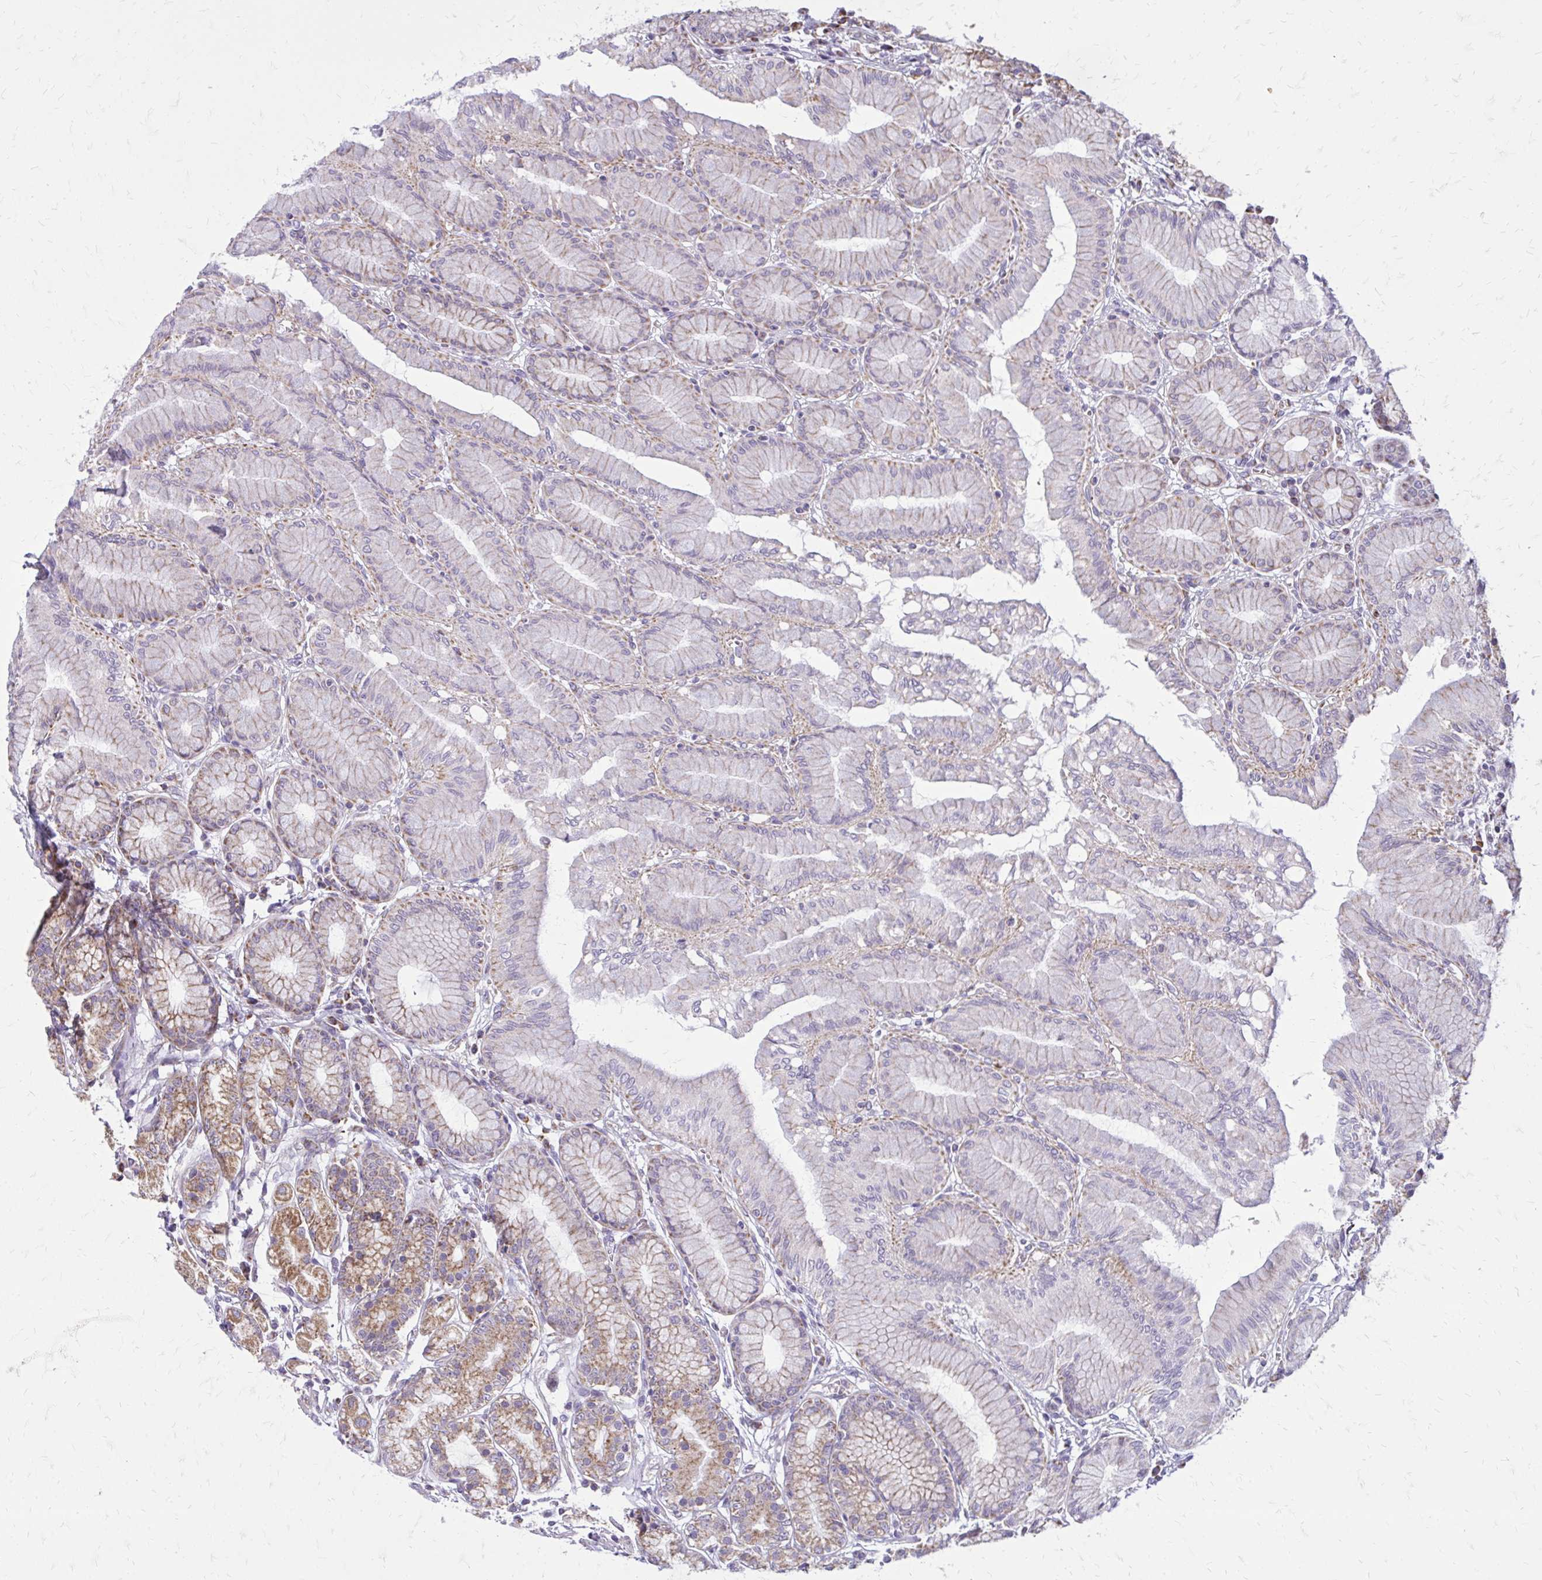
{"staining": {"intensity": "weak", "quantity": "25%-75%", "location": "cytoplasmic/membranous"}, "tissue": "stomach", "cell_type": "Glandular cells", "image_type": "normal", "snomed": [{"axis": "morphology", "description": "Normal tissue, NOS"}, {"axis": "topography", "description": "Stomach"}, {"axis": "topography", "description": "Stomach, lower"}], "caption": "A low amount of weak cytoplasmic/membranous expression is appreciated in approximately 25%-75% of glandular cells in unremarkable stomach.", "gene": "IFIT1", "patient": {"sex": "male", "age": 76}}